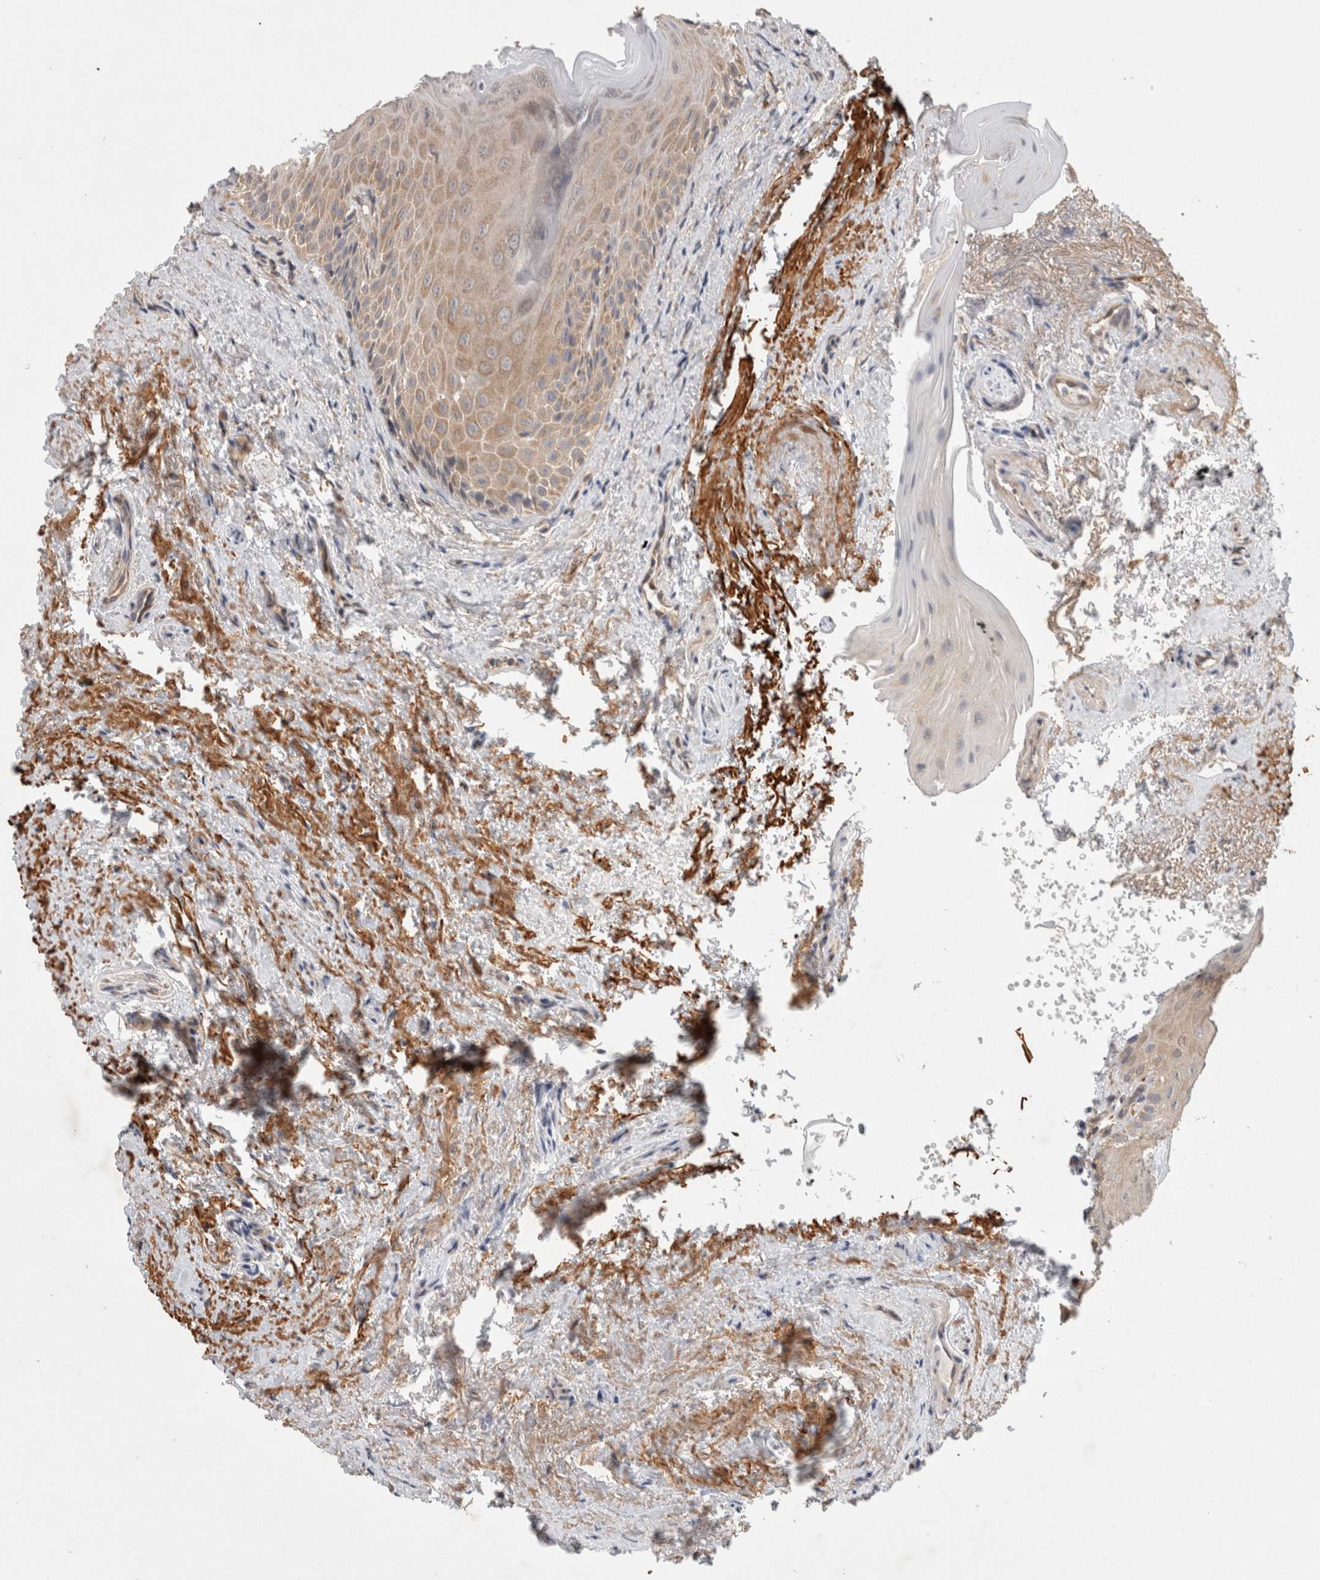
{"staining": {"intensity": "moderate", "quantity": ">75%", "location": "cytoplasmic/membranous"}, "tissue": "oral mucosa", "cell_type": "Squamous epithelial cells", "image_type": "normal", "snomed": [{"axis": "morphology", "description": "Normal tissue, NOS"}, {"axis": "topography", "description": "Oral tissue"}], "caption": "DAB (3,3'-diaminobenzidine) immunohistochemical staining of normal human oral mucosa shows moderate cytoplasmic/membranous protein positivity in approximately >75% of squamous epithelial cells.", "gene": "HROB", "patient": {"sex": "male", "age": 66}}